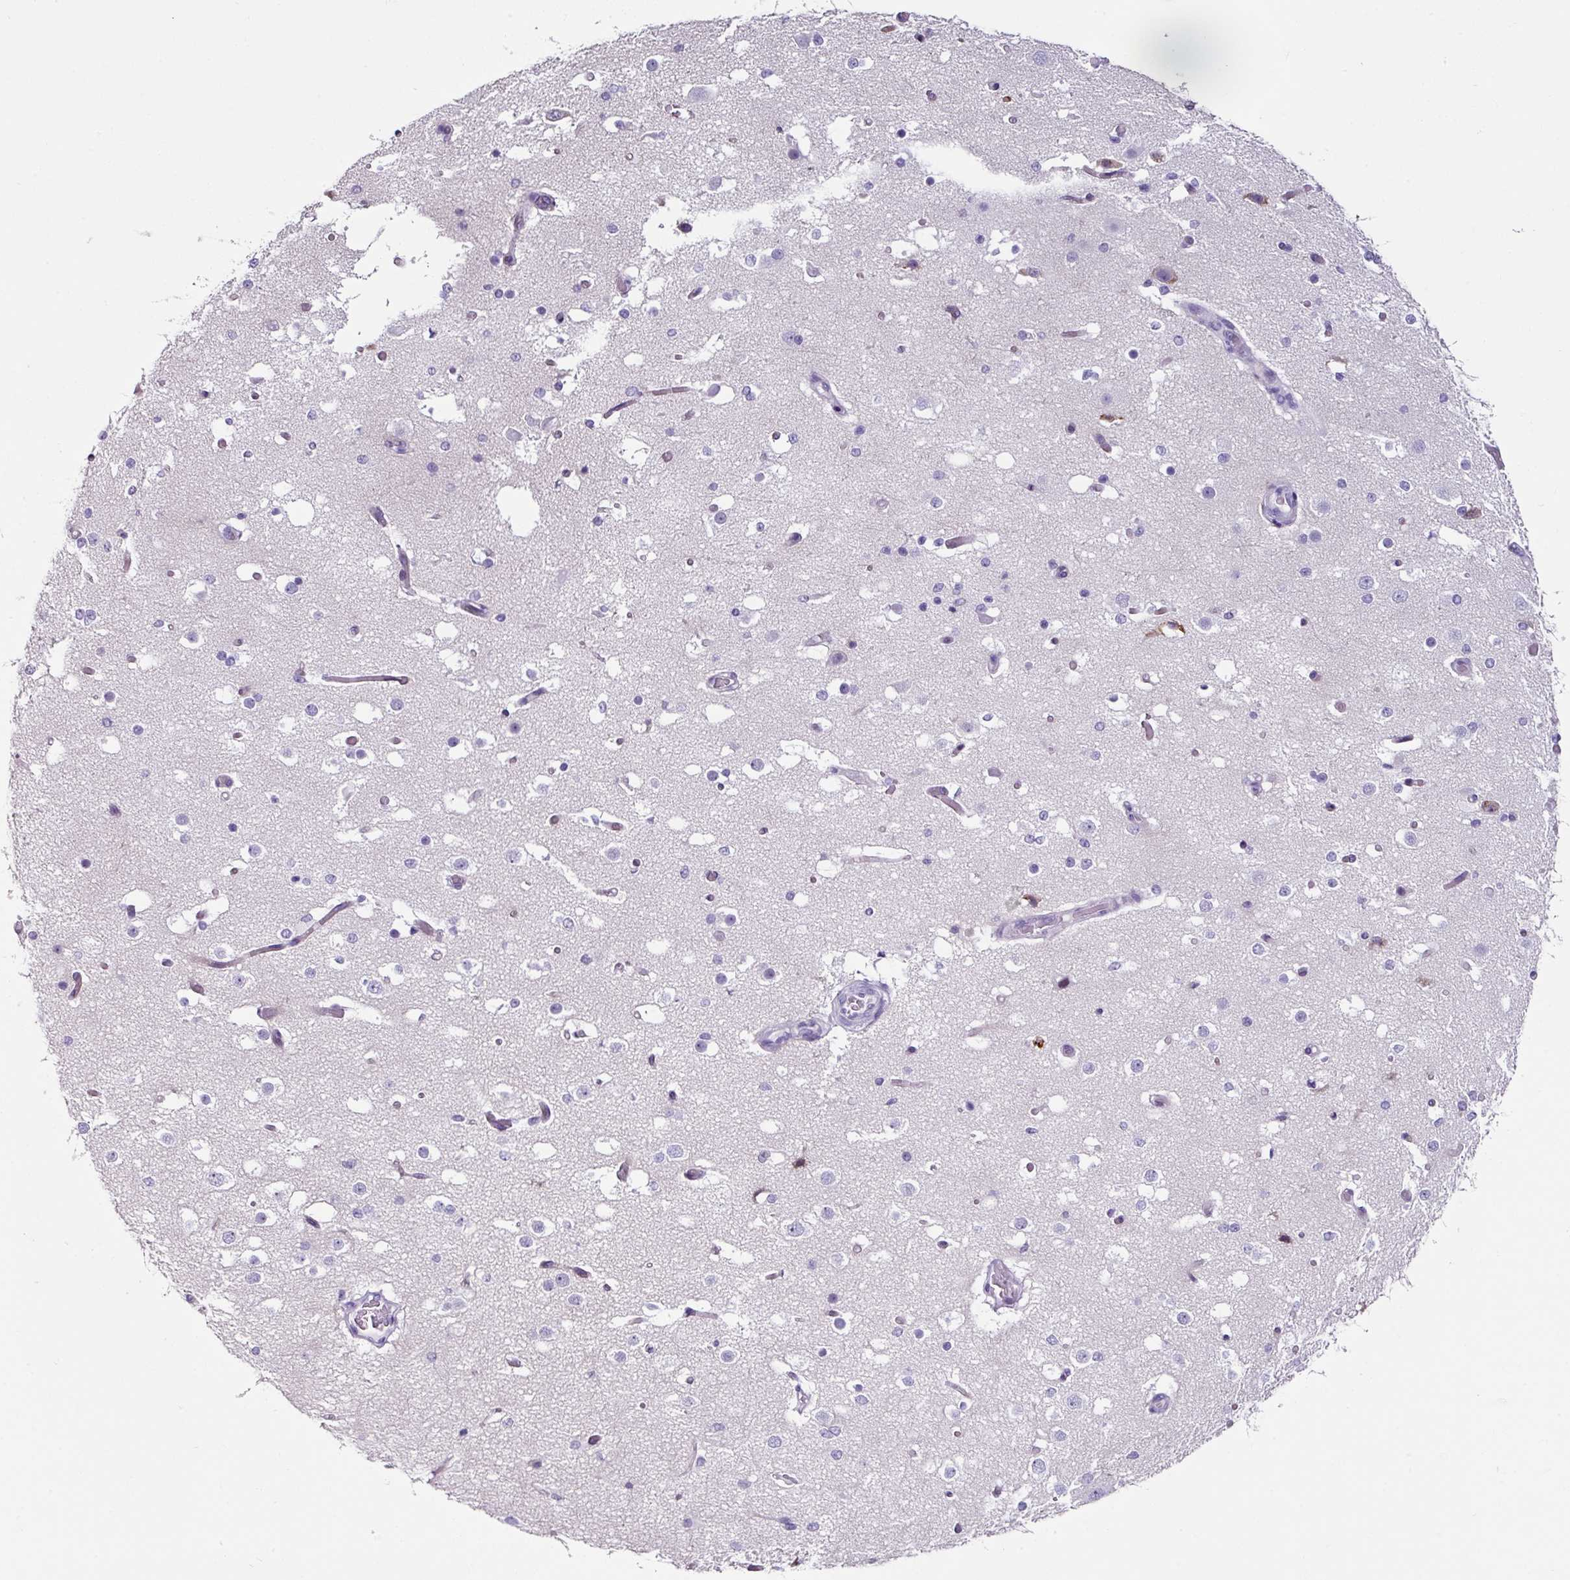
{"staining": {"intensity": "weak", "quantity": "25%-75%", "location": "cytoplasmic/membranous"}, "tissue": "cerebral cortex", "cell_type": "Endothelial cells", "image_type": "normal", "snomed": [{"axis": "morphology", "description": "Normal tissue, NOS"}, {"axis": "morphology", "description": "Inflammation, NOS"}, {"axis": "topography", "description": "Cerebral cortex"}], "caption": "Endothelial cells show low levels of weak cytoplasmic/membranous positivity in about 25%-75% of cells in normal cerebral cortex. (IHC, brightfield microscopy, high magnification).", "gene": "TRA2A", "patient": {"sex": "male", "age": 6}}